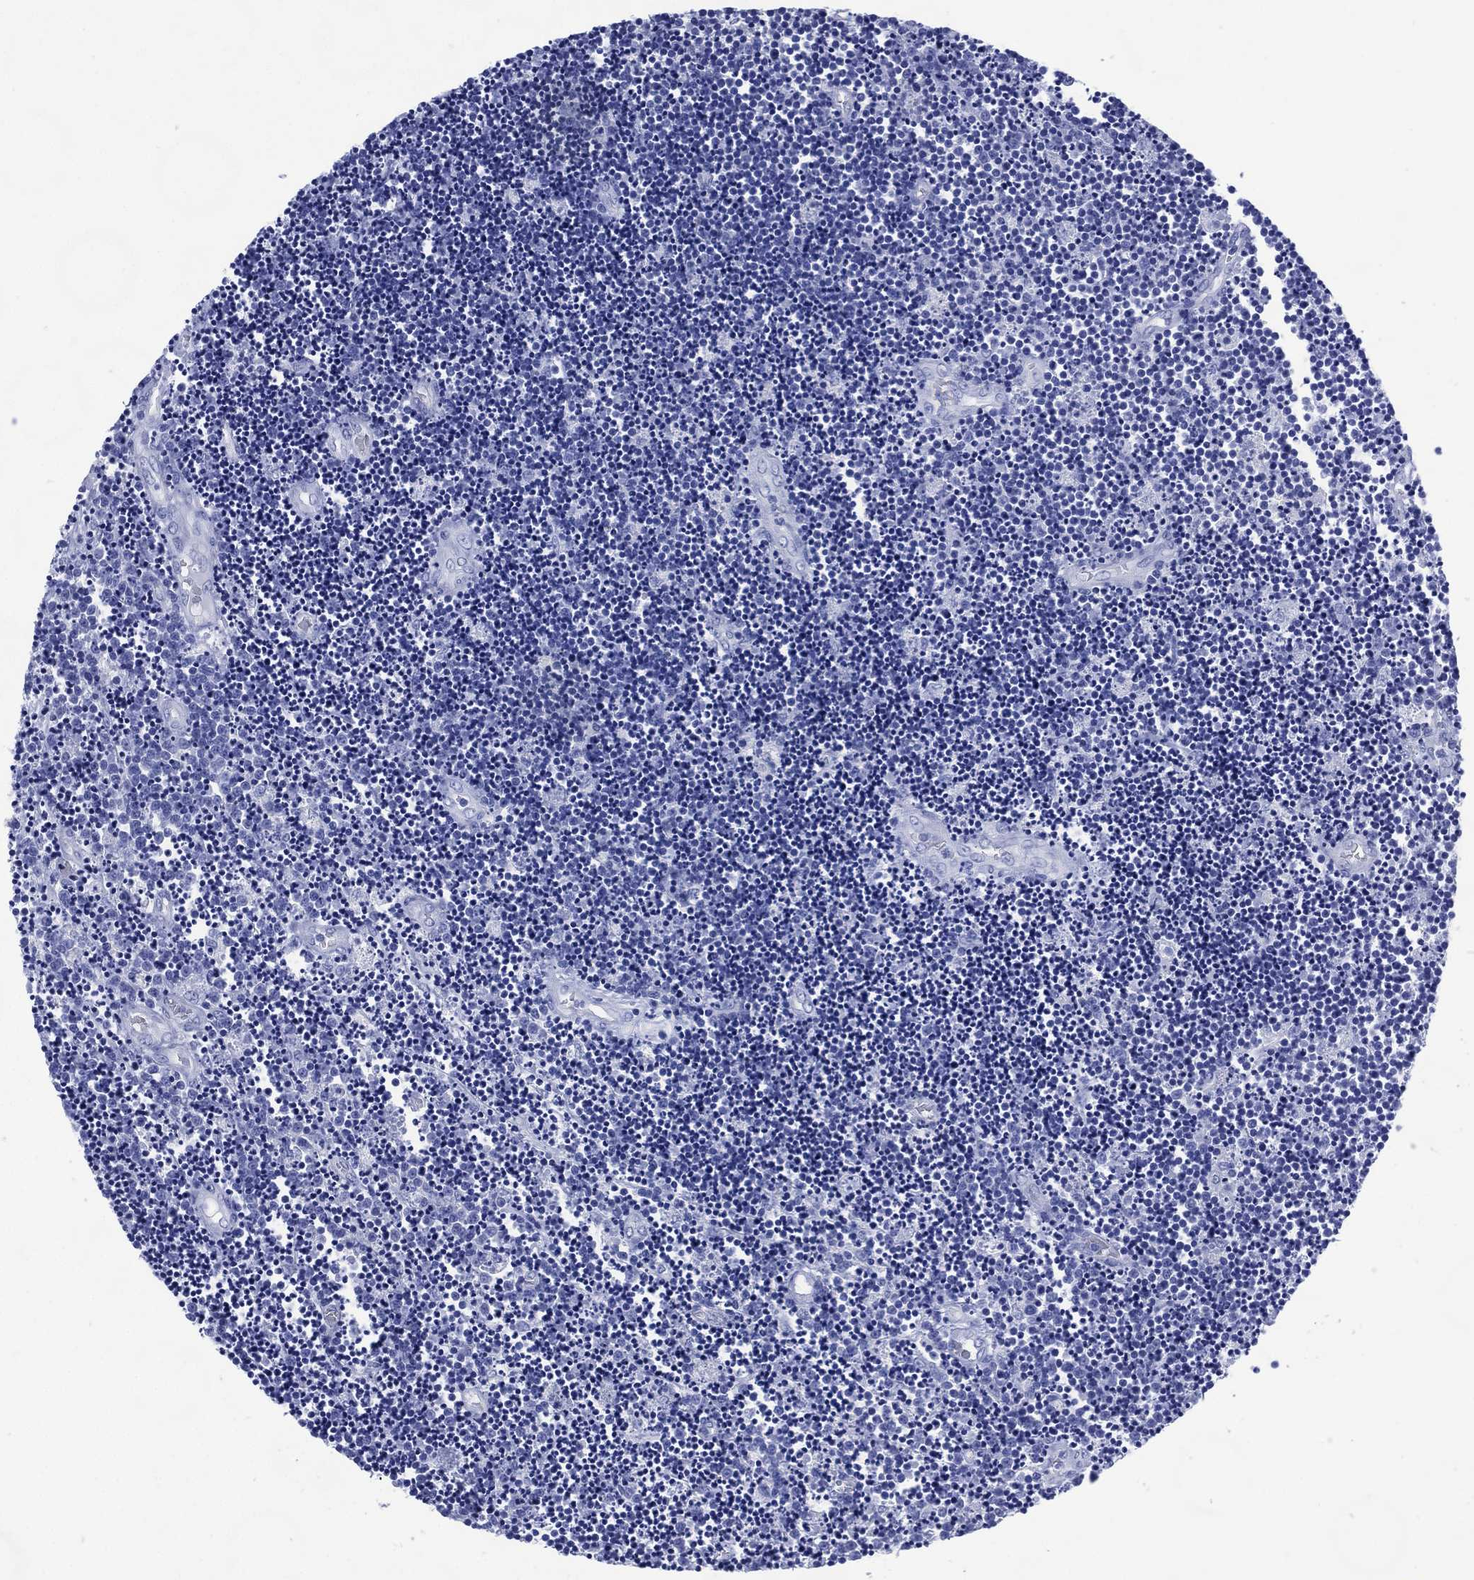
{"staining": {"intensity": "negative", "quantity": "none", "location": "none"}, "tissue": "lymphoma", "cell_type": "Tumor cells", "image_type": "cancer", "snomed": [{"axis": "morphology", "description": "Malignant lymphoma, non-Hodgkin's type, Low grade"}, {"axis": "topography", "description": "Brain"}], "caption": "A histopathology image of human malignant lymphoma, non-Hodgkin's type (low-grade) is negative for staining in tumor cells.", "gene": "SHCBP1L", "patient": {"sex": "female", "age": 66}}